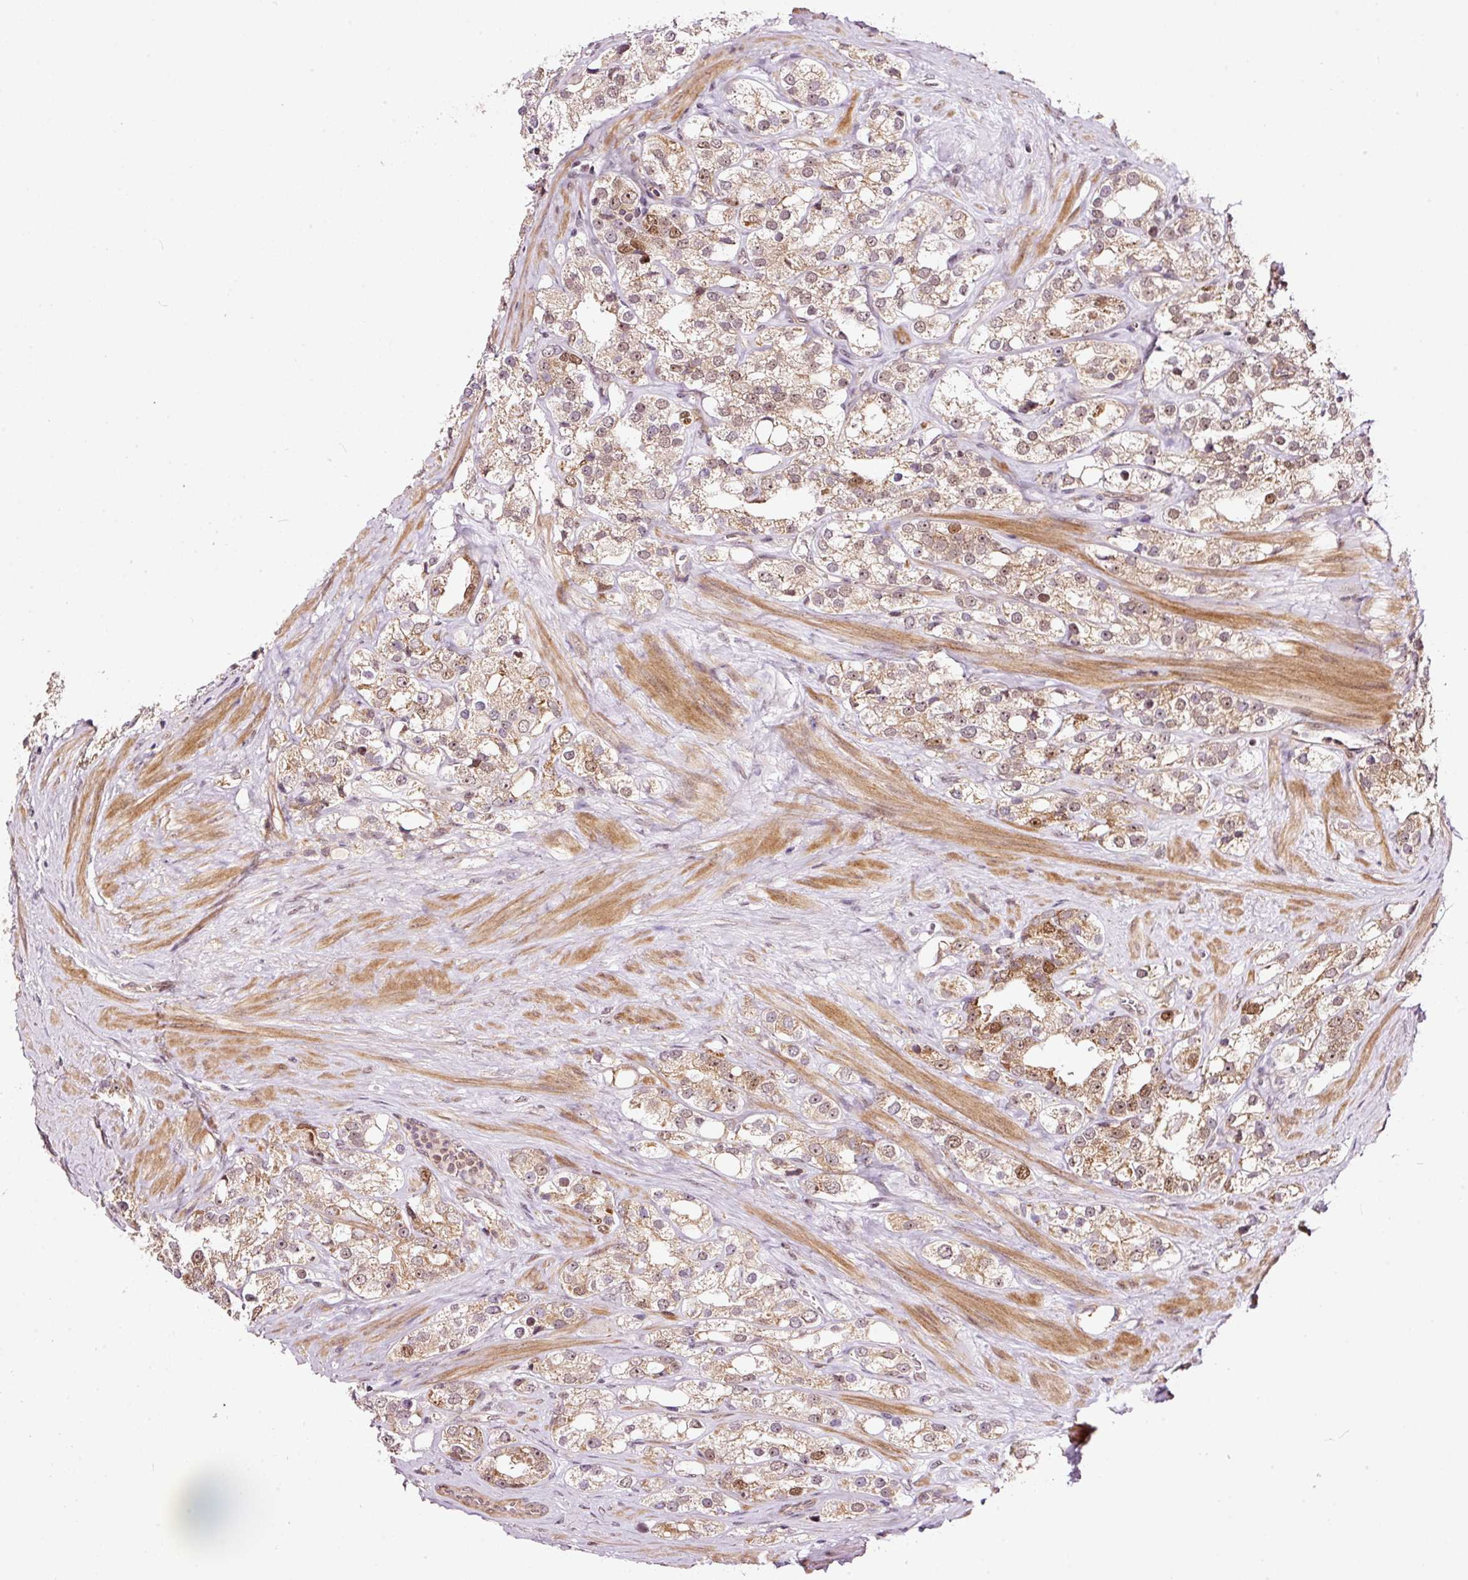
{"staining": {"intensity": "weak", "quantity": ">75%", "location": "cytoplasmic/membranous"}, "tissue": "prostate cancer", "cell_type": "Tumor cells", "image_type": "cancer", "snomed": [{"axis": "morphology", "description": "Adenocarcinoma, NOS"}, {"axis": "topography", "description": "Prostate"}], "caption": "Weak cytoplasmic/membranous expression for a protein is seen in about >75% of tumor cells of adenocarcinoma (prostate) using IHC.", "gene": "RFC4", "patient": {"sex": "male", "age": 79}}